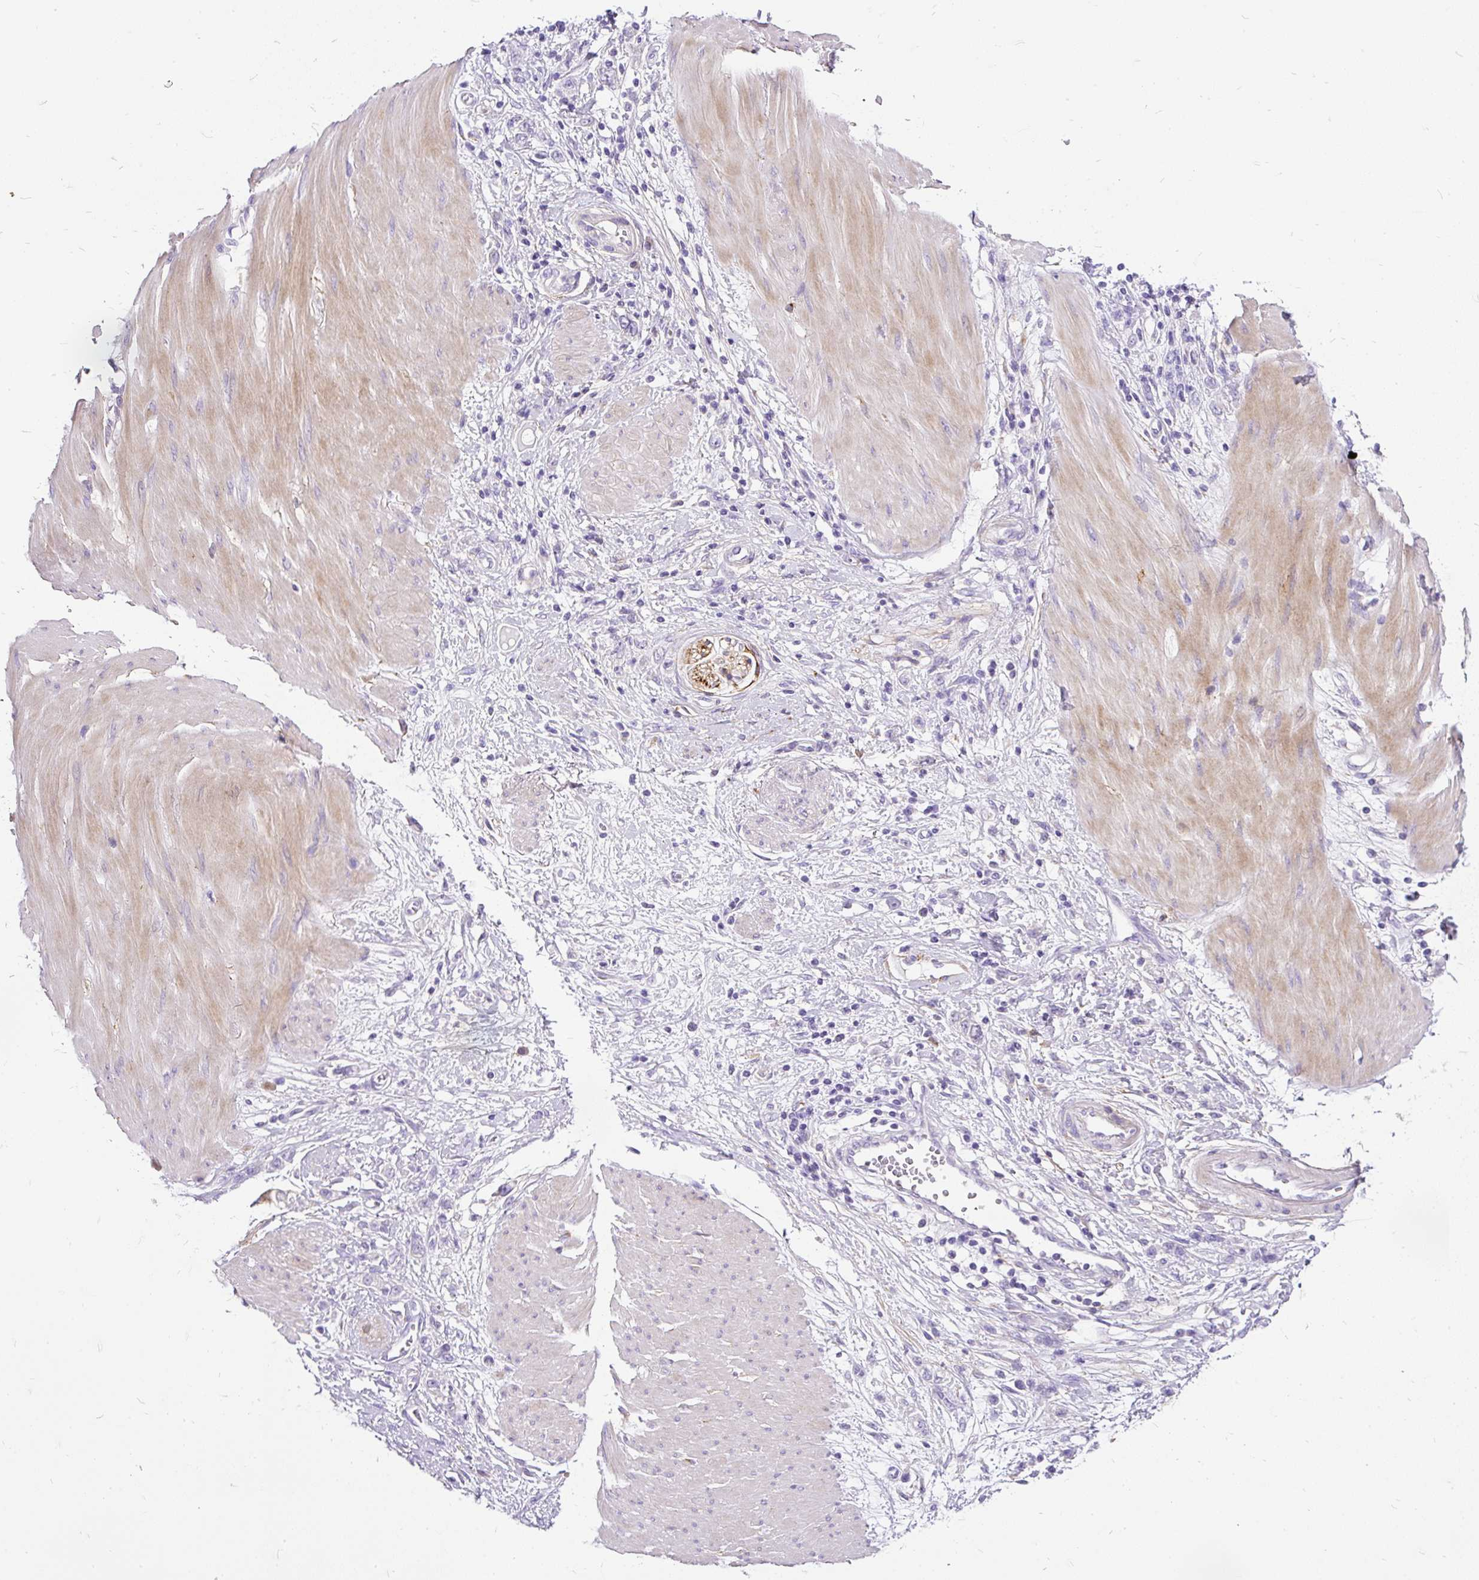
{"staining": {"intensity": "negative", "quantity": "none", "location": "none"}, "tissue": "stomach cancer", "cell_type": "Tumor cells", "image_type": "cancer", "snomed": [{"axis": "morphology", "description": "Adenocarcinoma, NOS"}, {"axis": "topography", "description": "Stomach"}], "caption": "Protein analysis of adenocarcinoma (stomach) shows no significant expression in tumor cells.", "gene": "GBX1", "patient": {"sex": "female", "age": 76}}